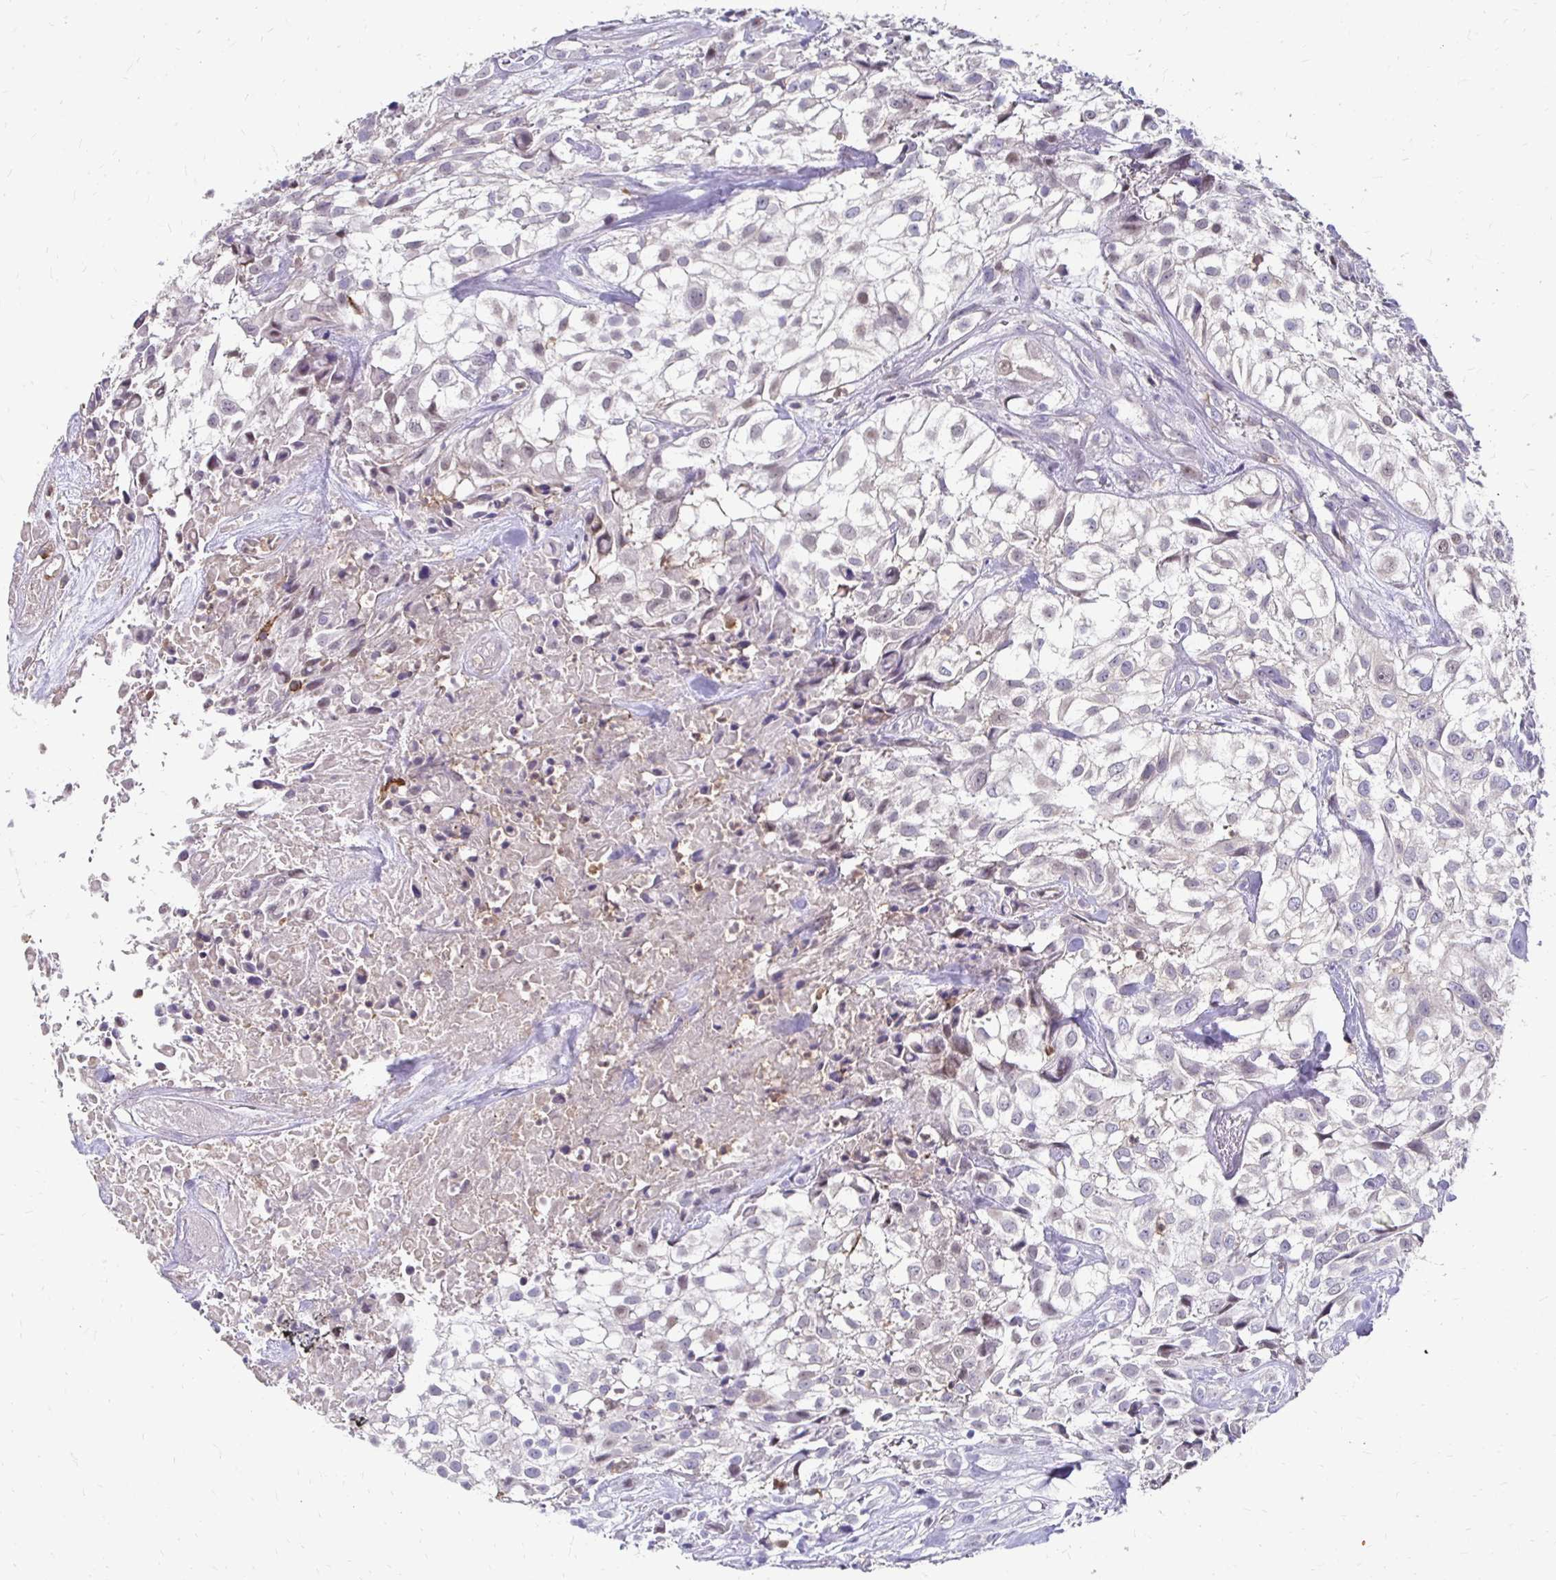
{"staining": {"intensity": "negative", "quantity": "none", "location": "none"}, "tissue": "urothelial cancer", "cell_type": "Tumor cells", "image_type": "cancer", "snomed": [{"axis": "morphology", "description": "Urothelial carcinoma, High grade"}, {"axis": "topography", "description": "Urinary bladder"}], "caption": "IHC of high-grade urothelial carcinoma reveals no expression in tumor cells.", "gene": "PADI2", "patient": {"sex": "male", "age": 56}}